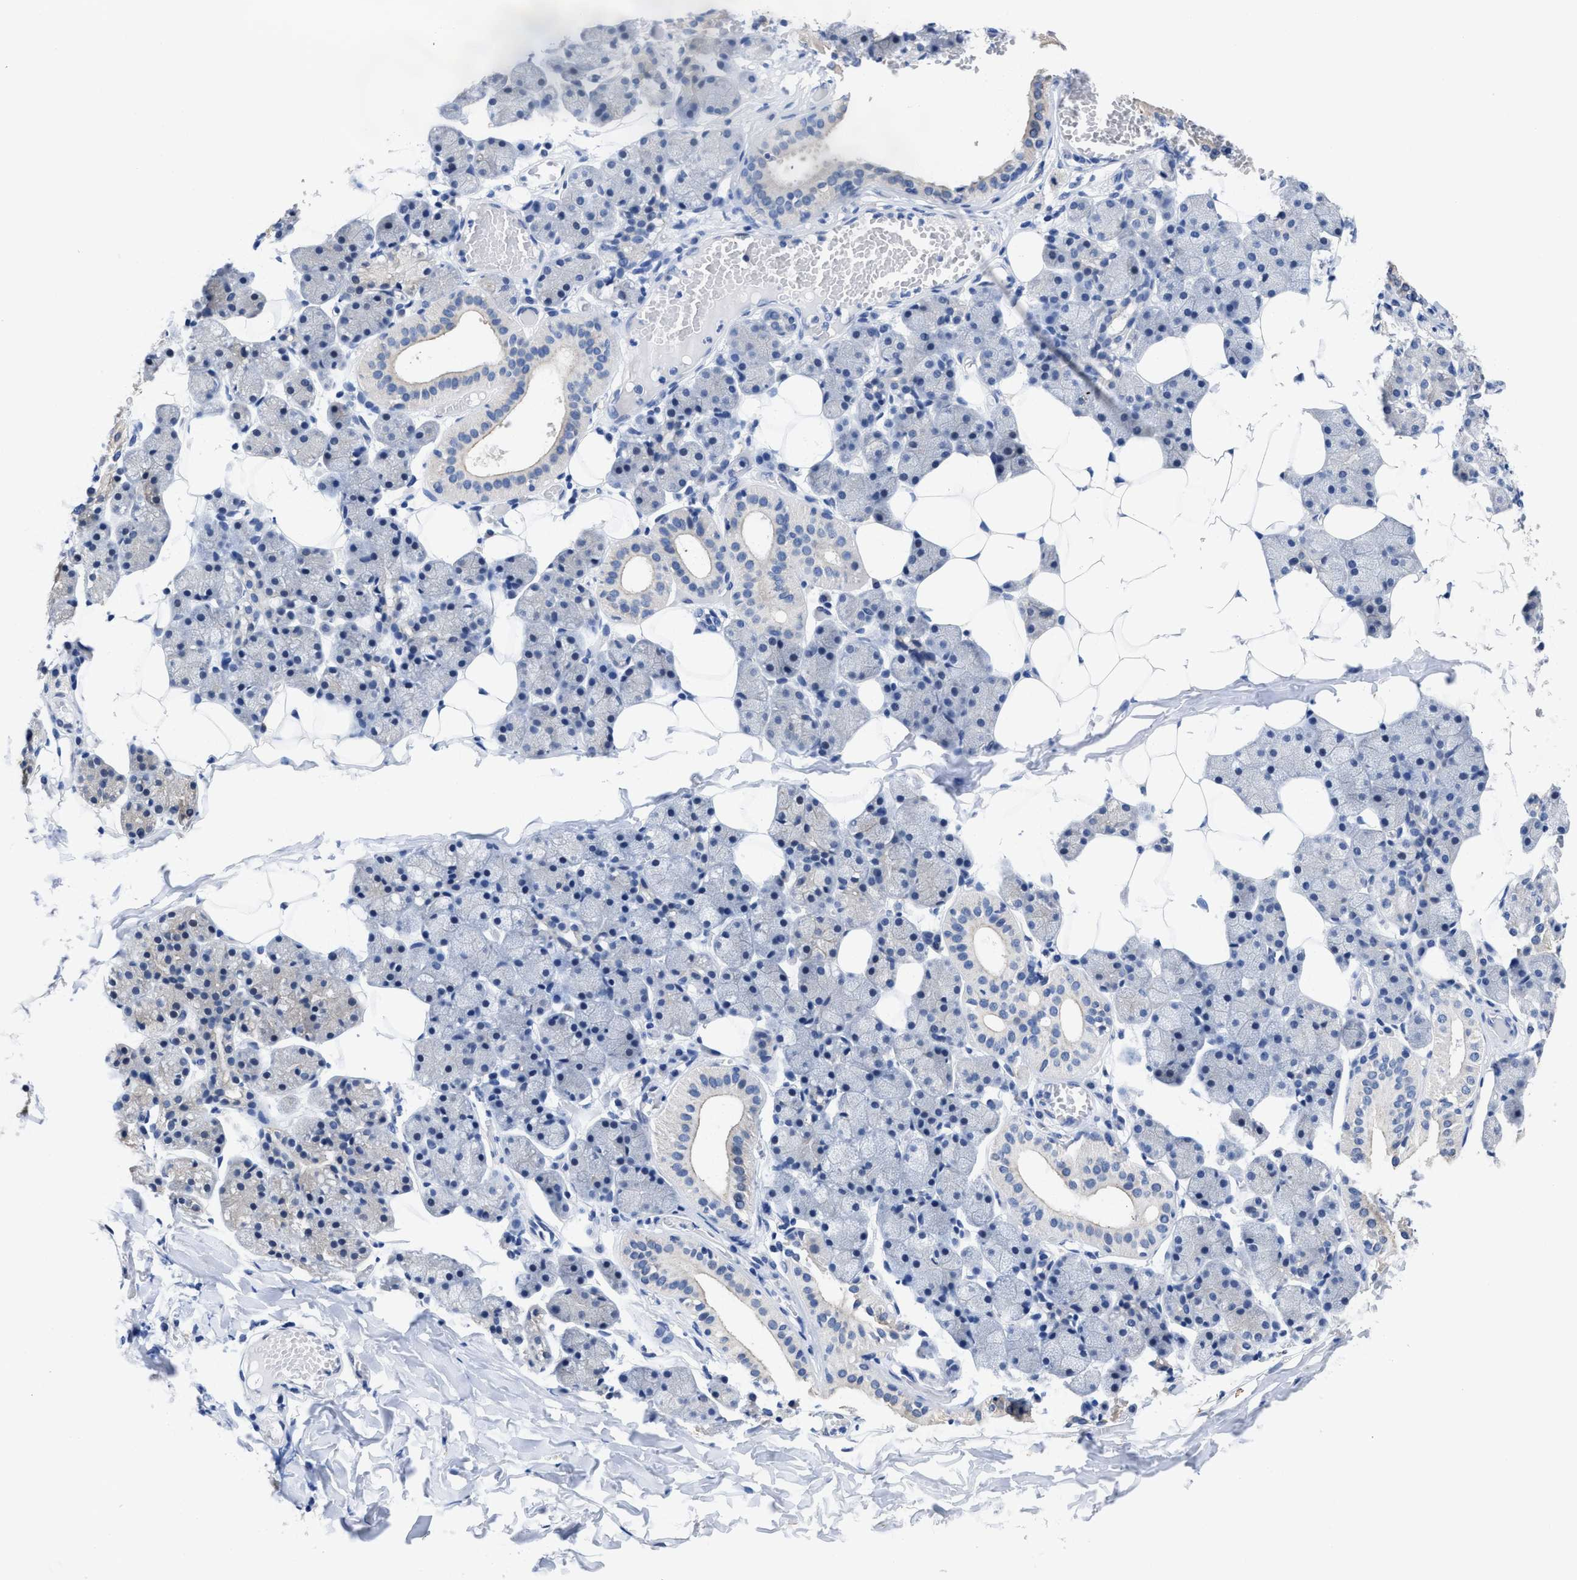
{"staining": {"intensity": "negative", "quantity": "none", "location": "none"}, "tissue": "salivary gland", "cell_type": "Glandular cells", "image_type": "normal", "snomed": [{"axis": "morphology", "description": "Normal tissue, NOS"}, {"axis": "topography", "description": "Salivary gland"}], "caption": "A micrograph of salivary gland stained for a protein demonstrates no brown staining in glandular cells. Nuclei are stained in blue.", "gene": "HOOK1", "patient": {"sex": "female", "age": 33}}